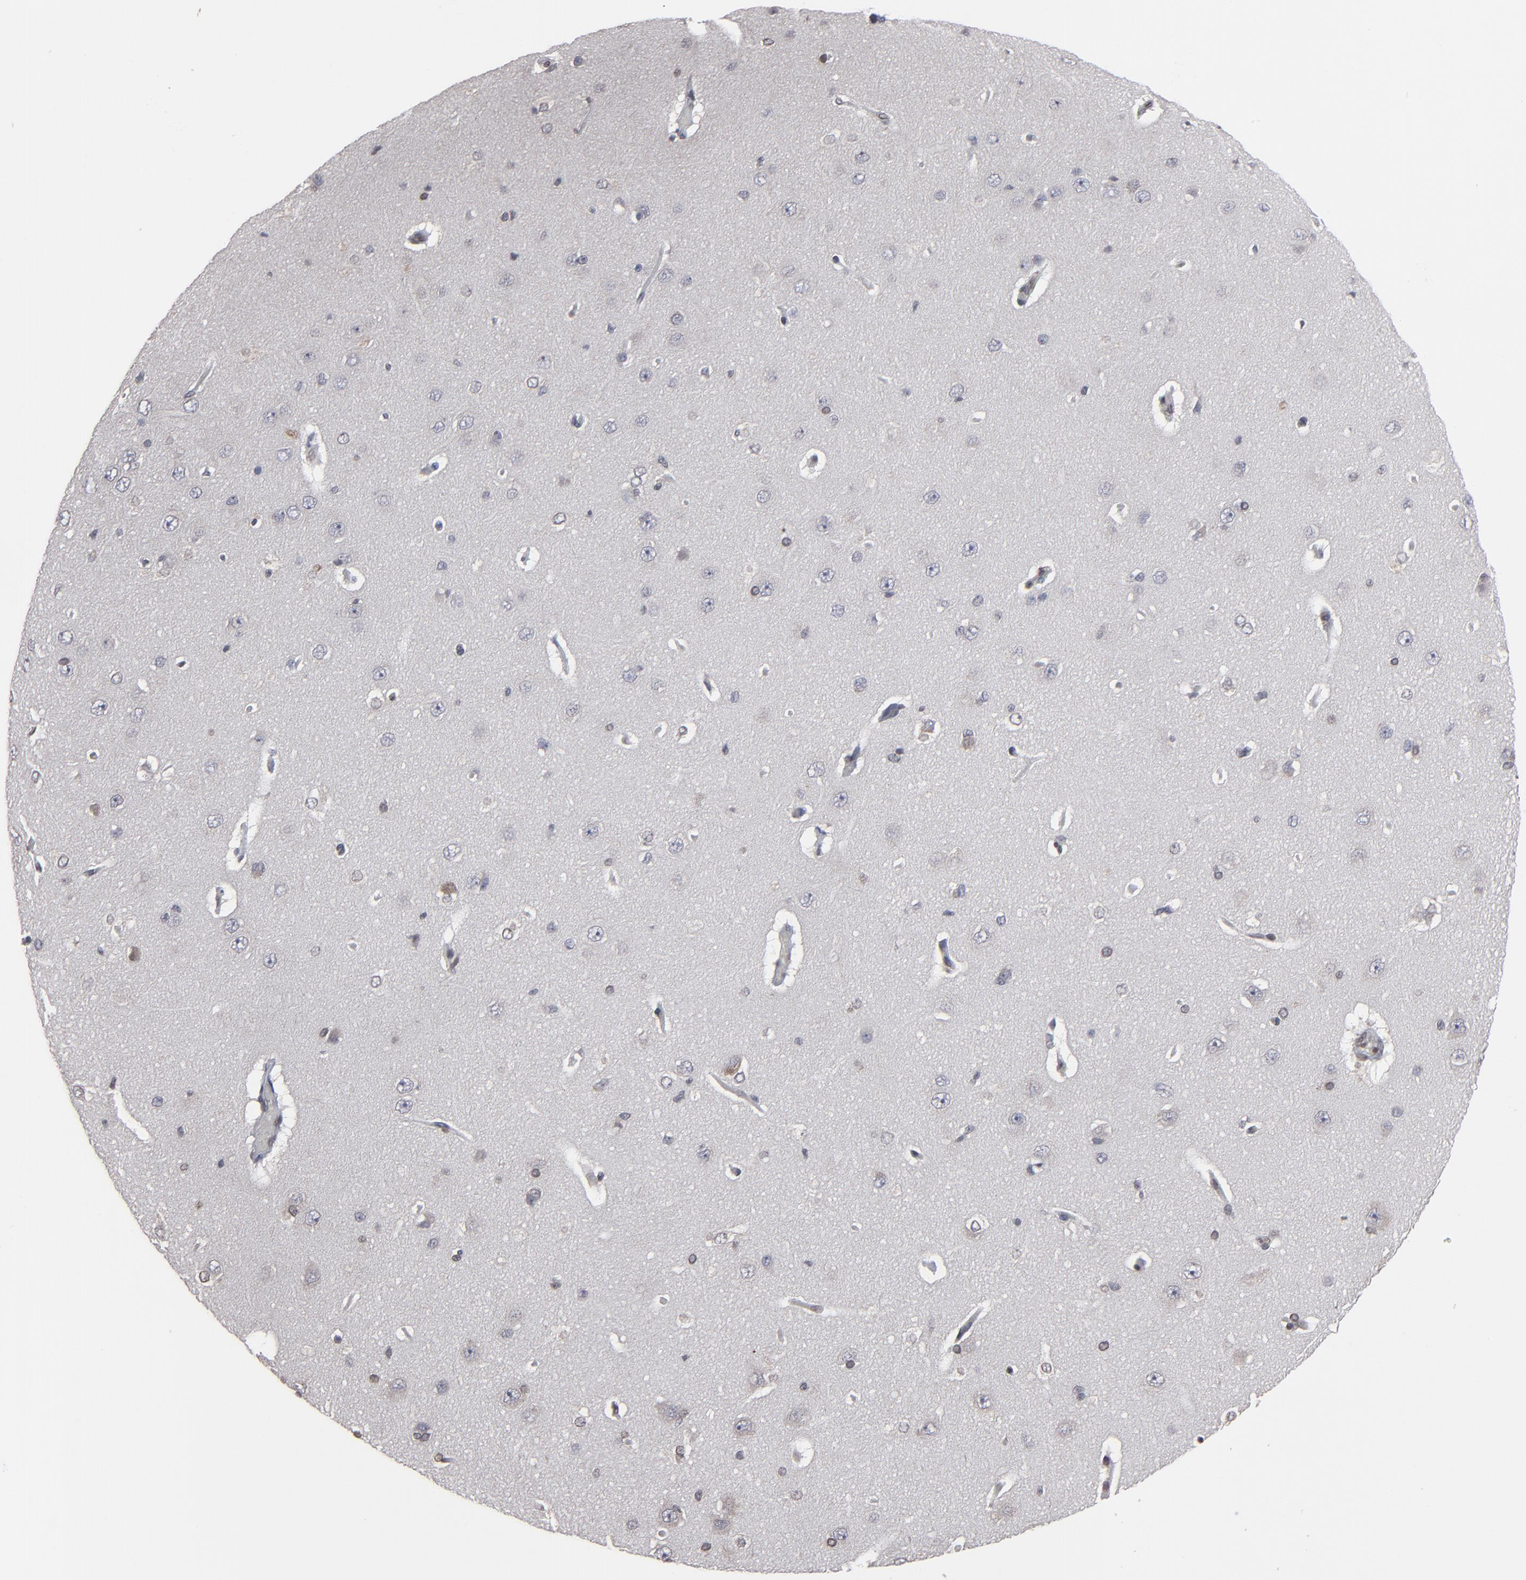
{"staining": {"intensity": "weak", "quantity": "25%-75%", "location": "nuclear"}, "tissue": "cerebral cortex", "cell_type": "Endothelial cells", "image_type": "normal", "snomed": [{"axis": "morphology", "description": "Normal tissue, NOS"}, {"axis": "topography", "description": "Cerebral cortex"}], "caption": "Immunohistochemistry (IHC) micrograph of benign cerebral cortex: cerebral cortex stained using immunohistochemistry displays low levels of weak protein expression localized specifically in the nuclear of endothelial cells, appearing as a nuclear brown color.", "gene": "BAZ1A", "patient": {"sex": "female", "age": 45}}